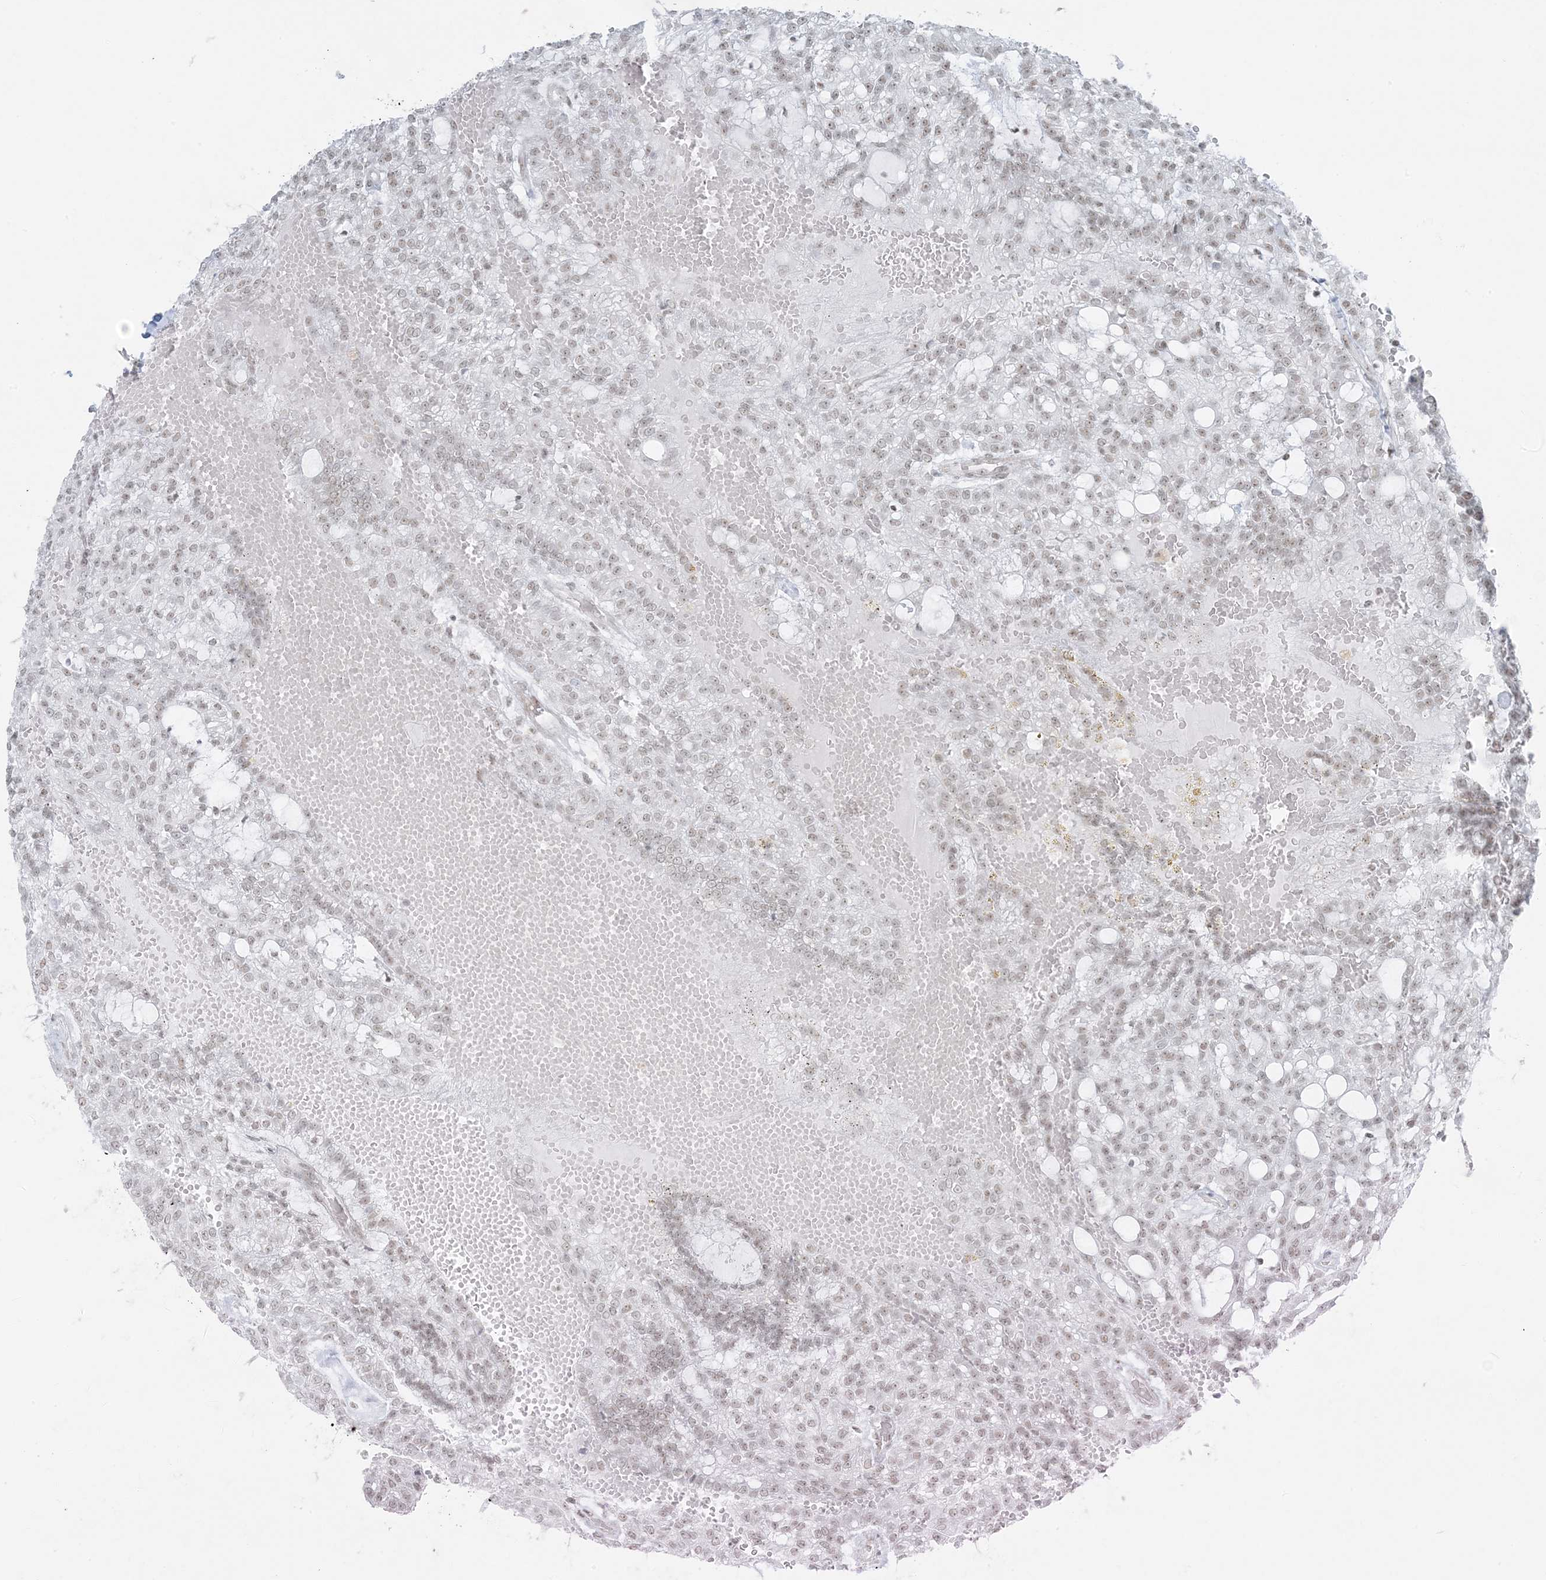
{"staining": {"intensity": "weak", "quantity": "25%-75%", "location": "nuclear"}, "tissue": "renal cancer", "cell_type": "Tumor cells", "image_type": "cancer", "snomed": [{"axis": "morphology", "description": "Adenocarcinoma, NOS"}, {"axis": "topography", "description": "Kidney"}], "caption": "An image of renal cancer (adenocarcinoma) stained for a protein shows weak nuclear brown staining in tumor cells.", "gene": "ZNF787", "patient": {"sex": "male", "age": 63}}